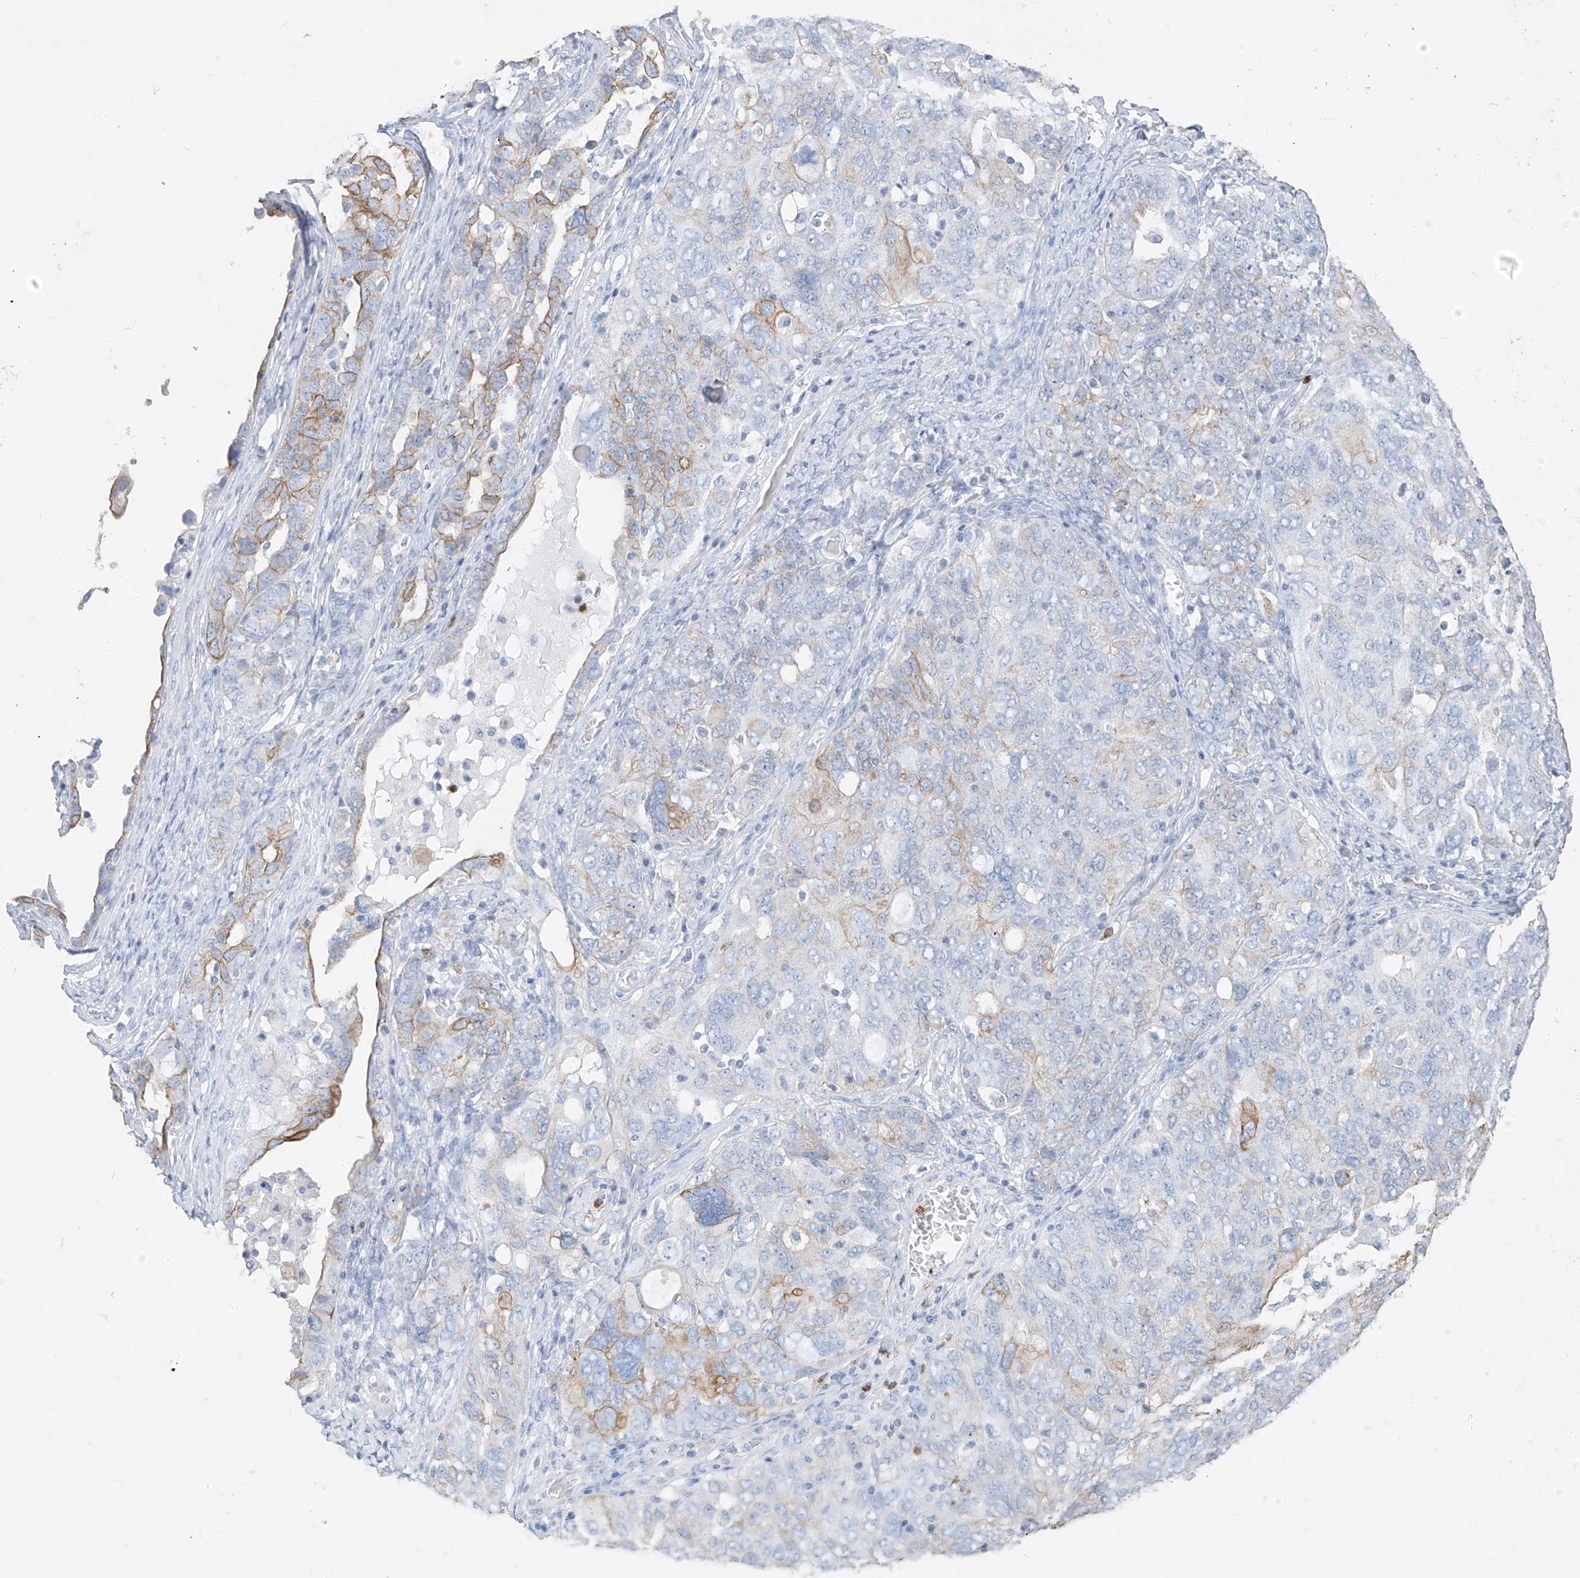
{"staining": {"intensity": "moderate", "quantity": "<25%", "location": "cytoplasmic/membranous"}, "tissue": "ovarian cancer", "cell_type": "Tumor cells", "image_type": "cancer", "snomed": [{"axis": "morphology", "description": "Carcinoma, endometroid"}, {"axis": "topography", "description": "Ovary"}], "caption": "The photomicrograph demonstrates a brown stain indicating the presence of a protein in the cytoplasmic/membranous of tumor cells in ovarian cancer (endometroid carcinoma).", "gene": "PAFAH1B3", "patient": {"sex": "female", "age": 62}}